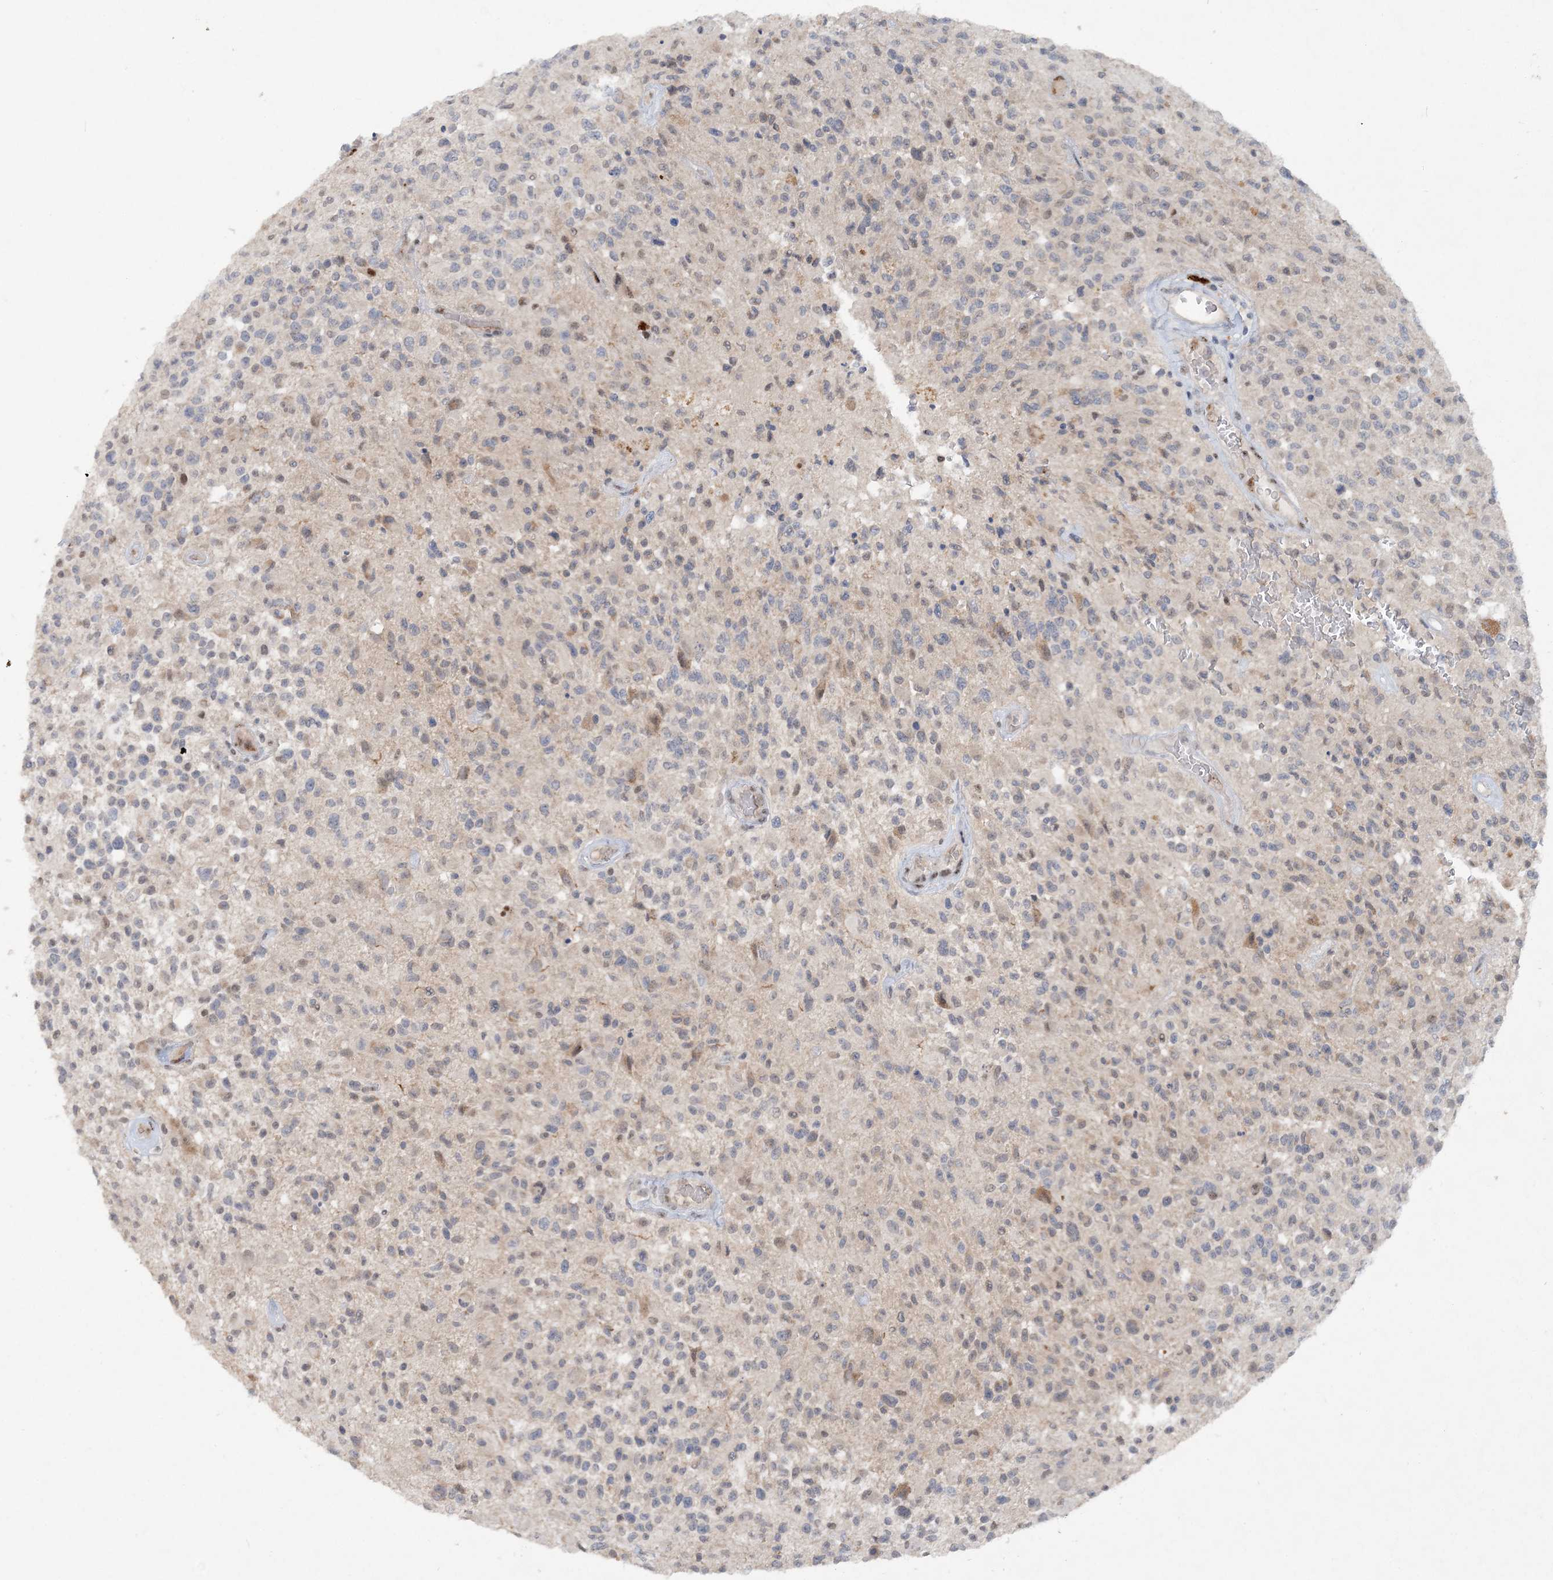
{"staining": {"intensity": "negative", "quantity": "none", "location": "none"}, "tissue": "glioma", "cell_type": "Tumor cells", "image_type": "cancer", "snomed": [{"axis": "morphology", "description": "Glioma, malignant, High grade"}, {"axis": "morphology", "description": "Glioblastoma, NOS"}, {"axis": "topography", "description": "Brain"}], "caption": "Tumor cells show no significant expression in high-grade glioma (malignant).", "gene": "GIN1", "patient": {"sex": "male", "age": 60}}